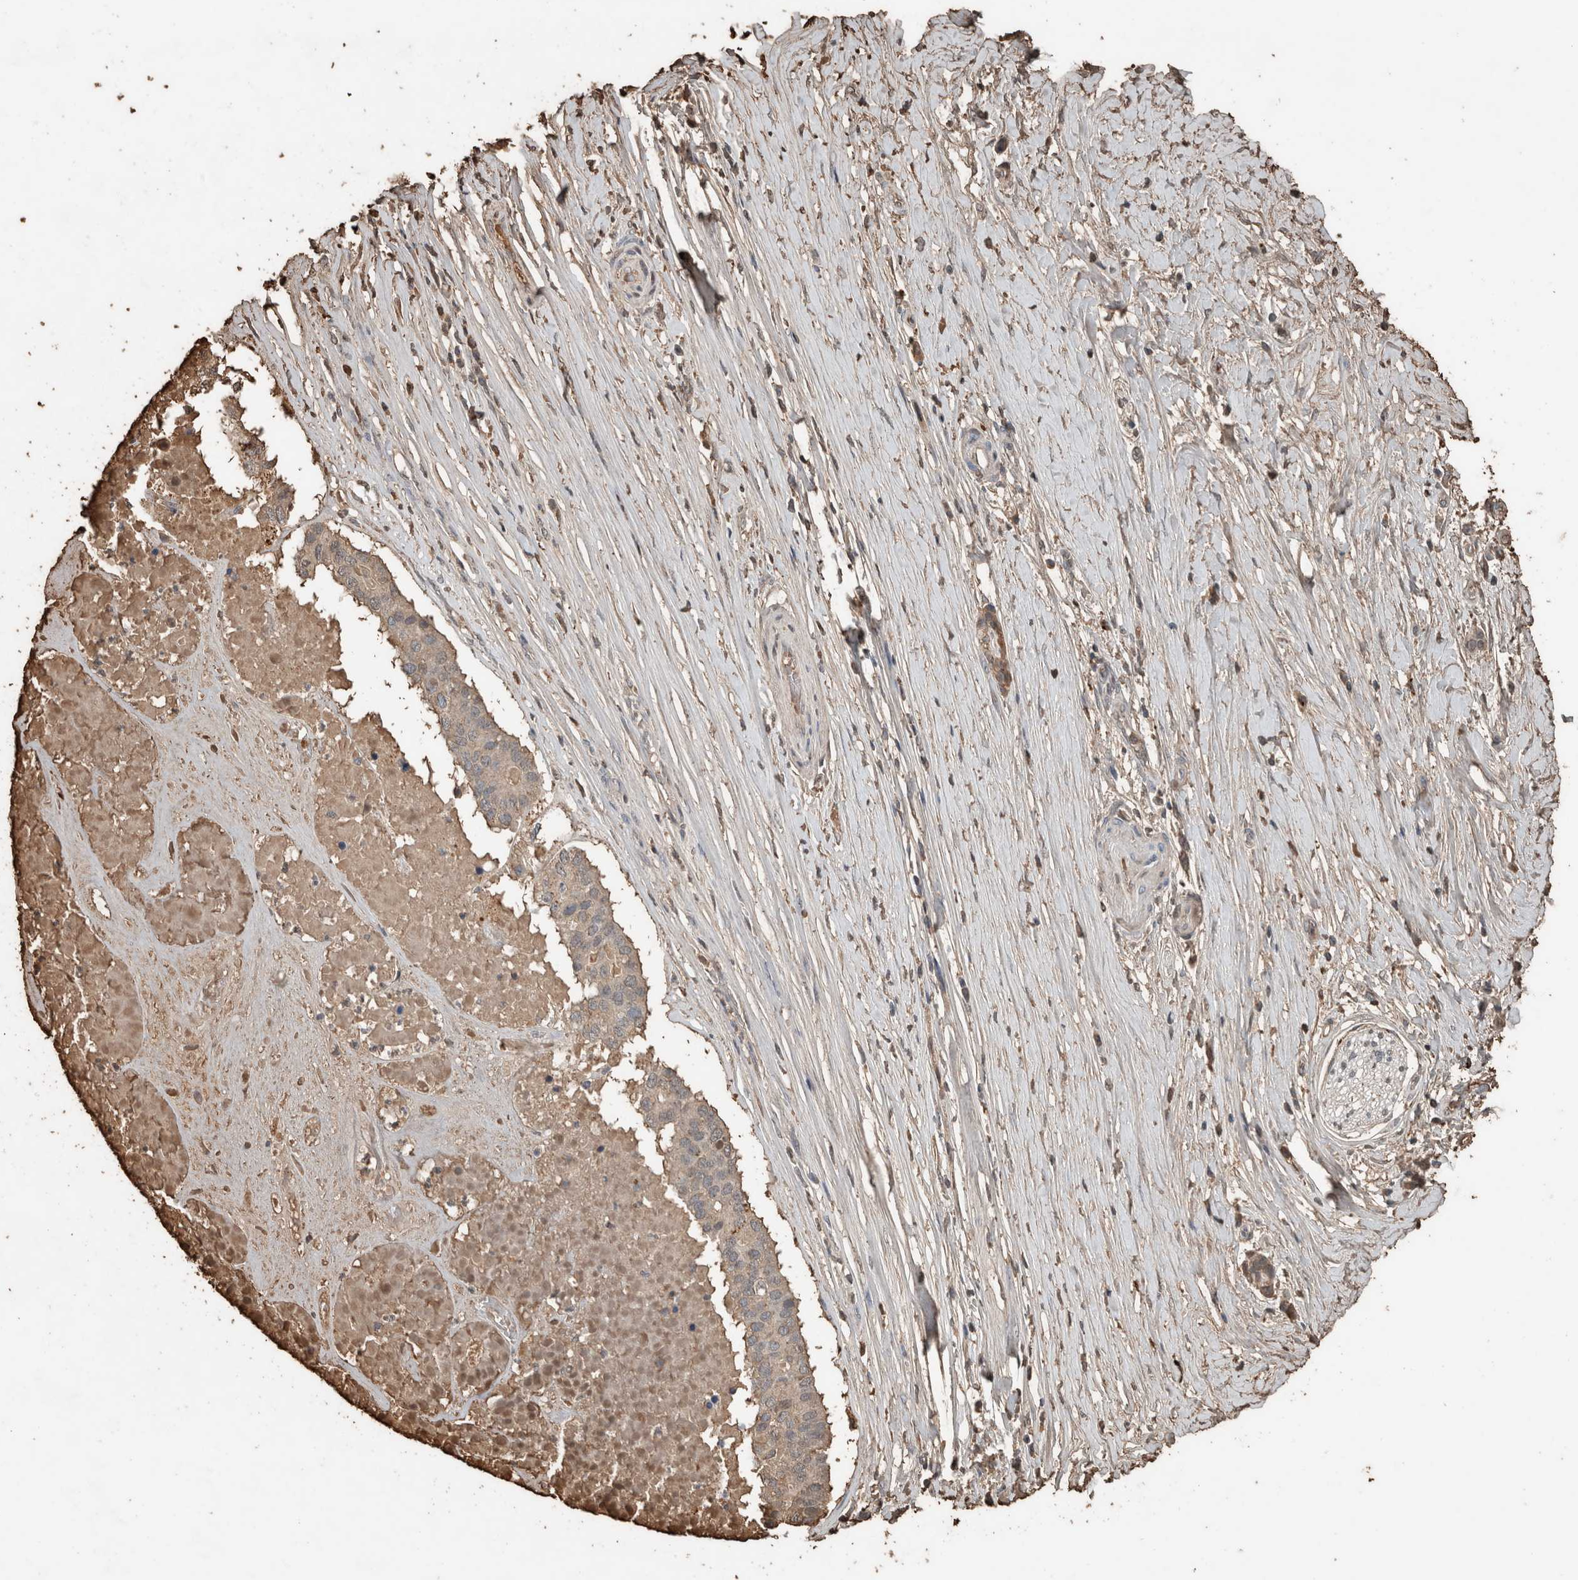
{"staining": {"intensity": "weak", "quantity": "<25%", "location": "cytoplasmic/membranous"}, "tissue": "pancreatic cancer", "cell_type": "Tumor cells", "image_type": "cancer", "snomed": [{"axis": "morphology", "description": "Adenocarcinoma, NOS"}, {"axis": "topography", "description": "Pancreas"}], "caption": "High magnification brightfield microscopy of pancreatic adenocarcinoma stained with DAB (3,3'-diaminobenzidine) (brown) and counterstained with hematoxylin (blue): tumor cells show no significant positivity.", "gene": "USP34", "patient": {"sex": "male", "age": 50}}